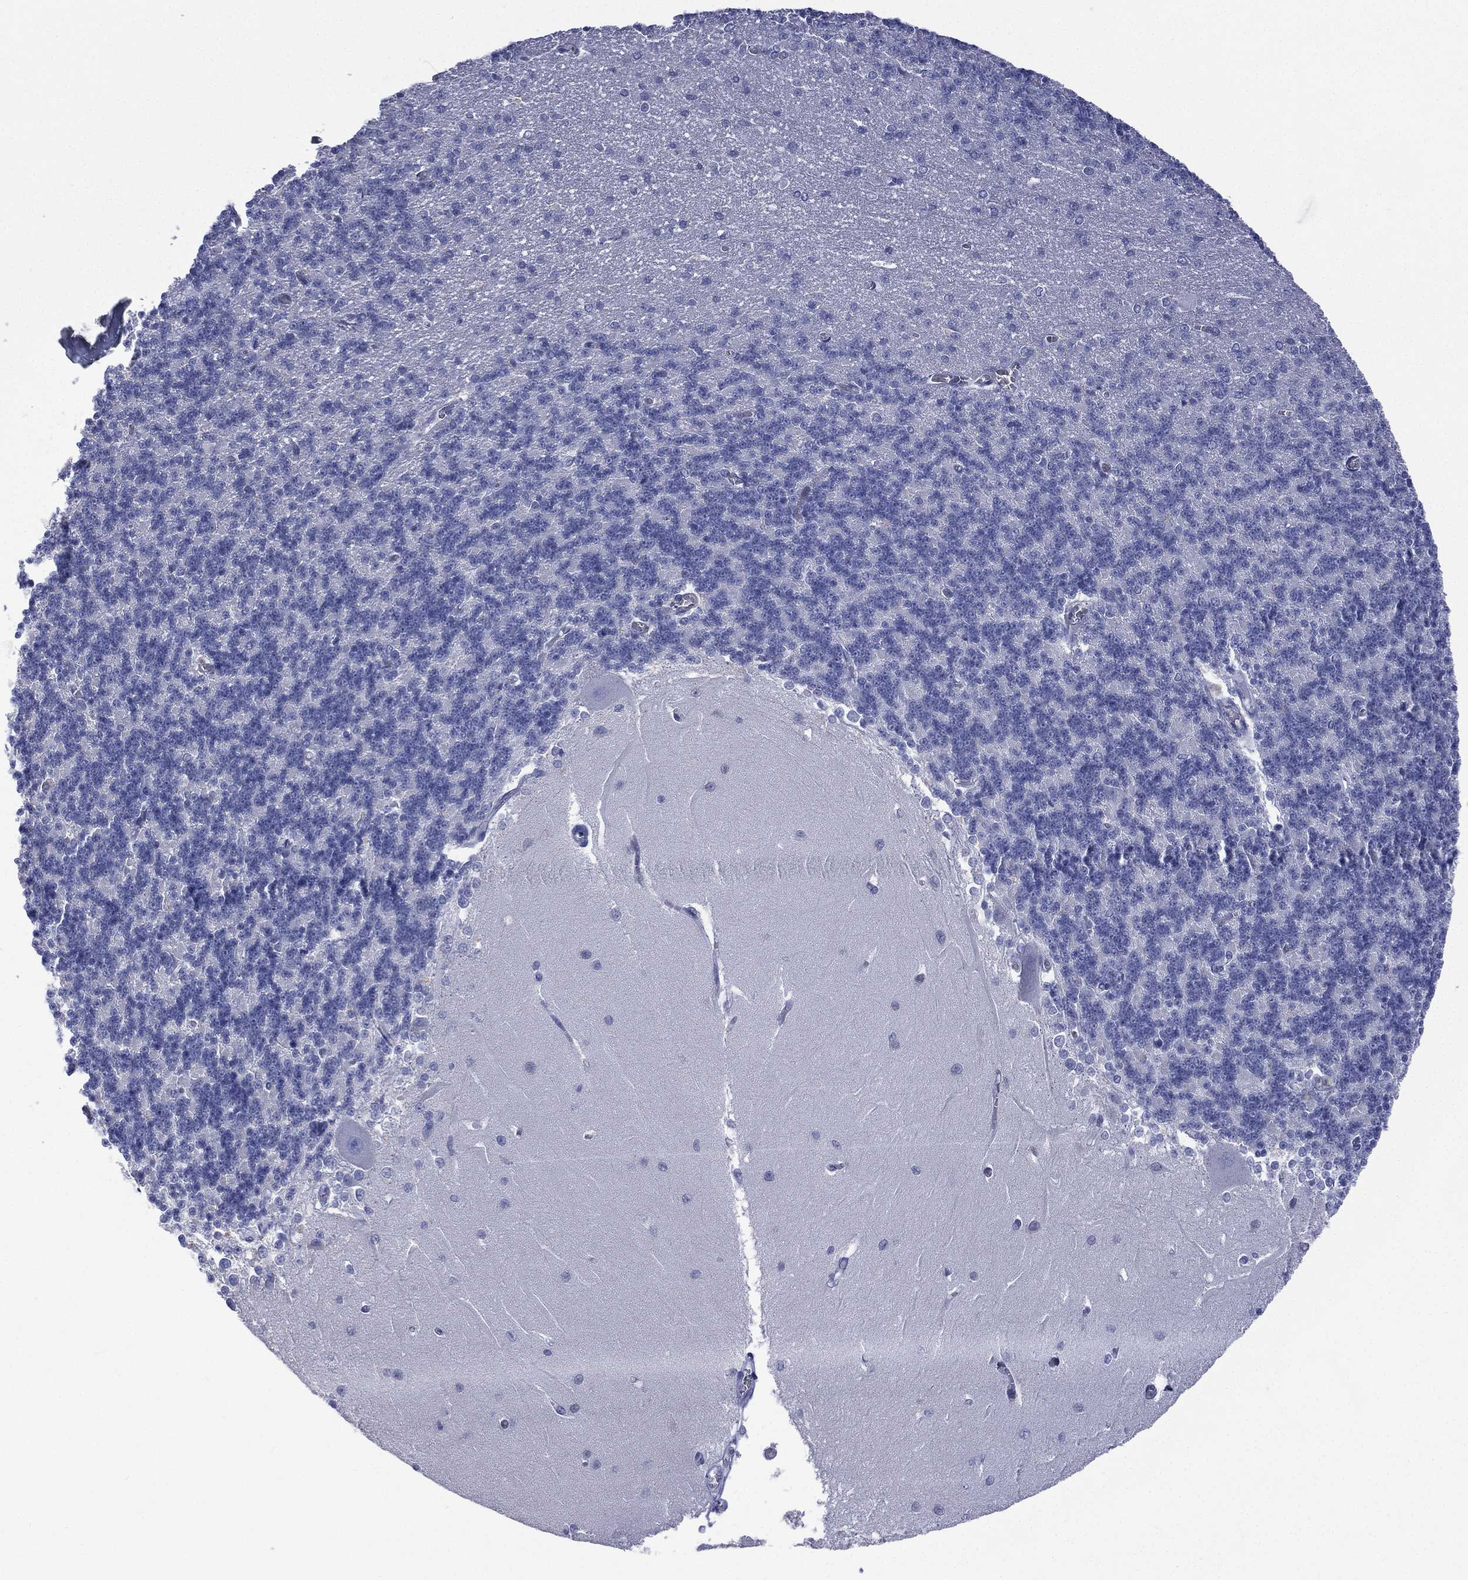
{"staining": {"intensity": "negative", "quantity": "none", "location": "none"}, "tissue": "cerebellum", "cell_type": "Cells in granular layer", "image_type": "normal", "snomed": [{"axis": "morphology", "description": "Normal tissue, NOS"}, {"axis": "topography", "description": "Cerebellum"}], "caption": "High magnification brightfield microscopy of unremarkable cerebellum stained with DAB (brown) and counterstained with hematoxylin (blue): cells in granular layer show no significant staining. (Brightfield microscopy of DAB immunohistochemistry at high magnification).", "gene": "CES2", "patient": {"sex": "male", "age": 37}}